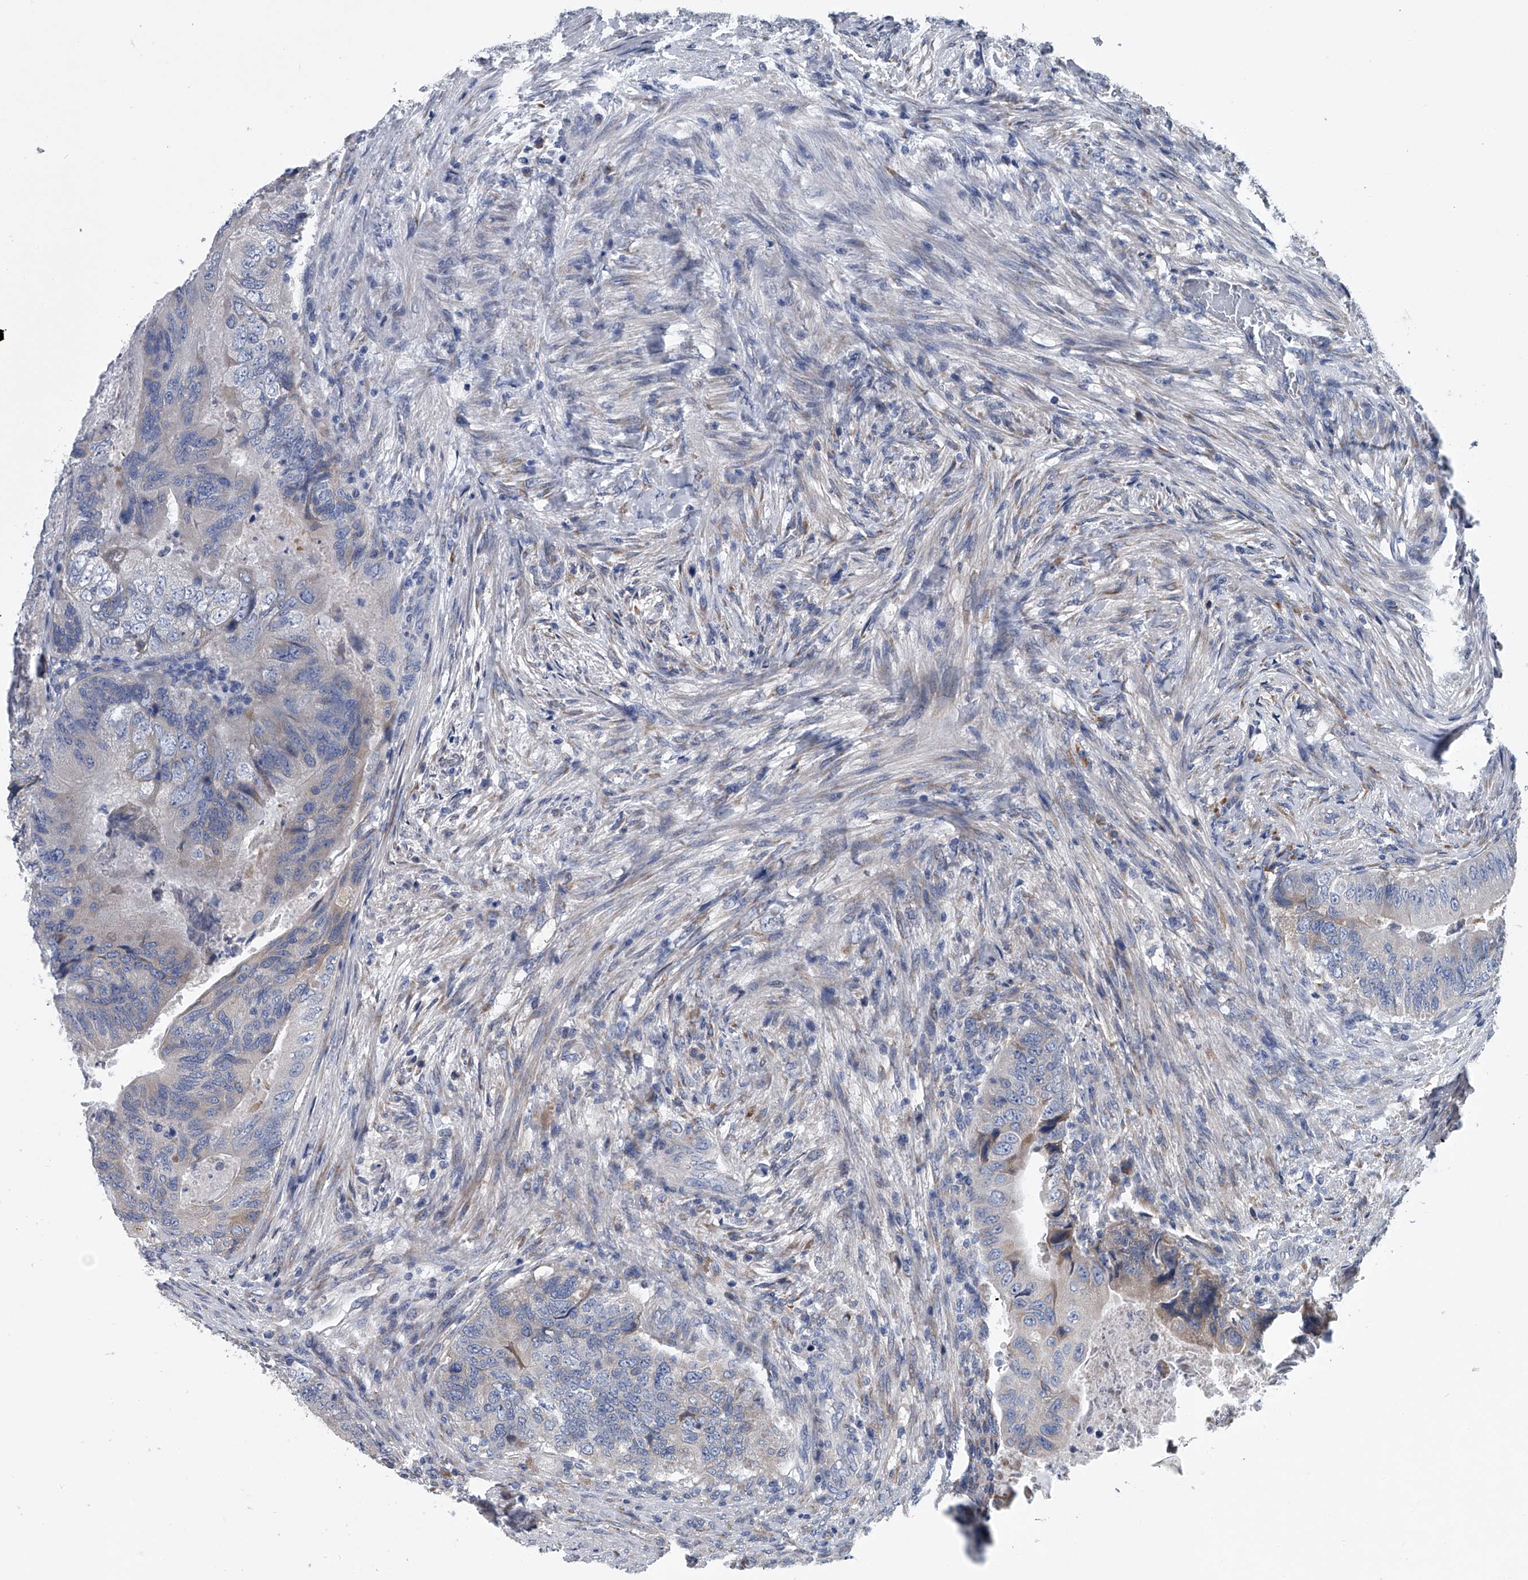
{"staining": {"intensity": "negative", "quantity": "none", "location": "none"}, "tissue": "colorectal cancer", "cell_type": "Tumor cells", "image_type": "cancer", "snomed": [{"axis": "morphology", "description": "Adenocarcinoma, NOS"}, {"axis": "topography", "description": "Rectum"}], "caption": "Photomicrograph shows no significant protein expression in tumor cells of colorectal cancer (adenocarcinoma).", "gene": "ABCG1", "patient": {"sex": "male", "age": 63}}